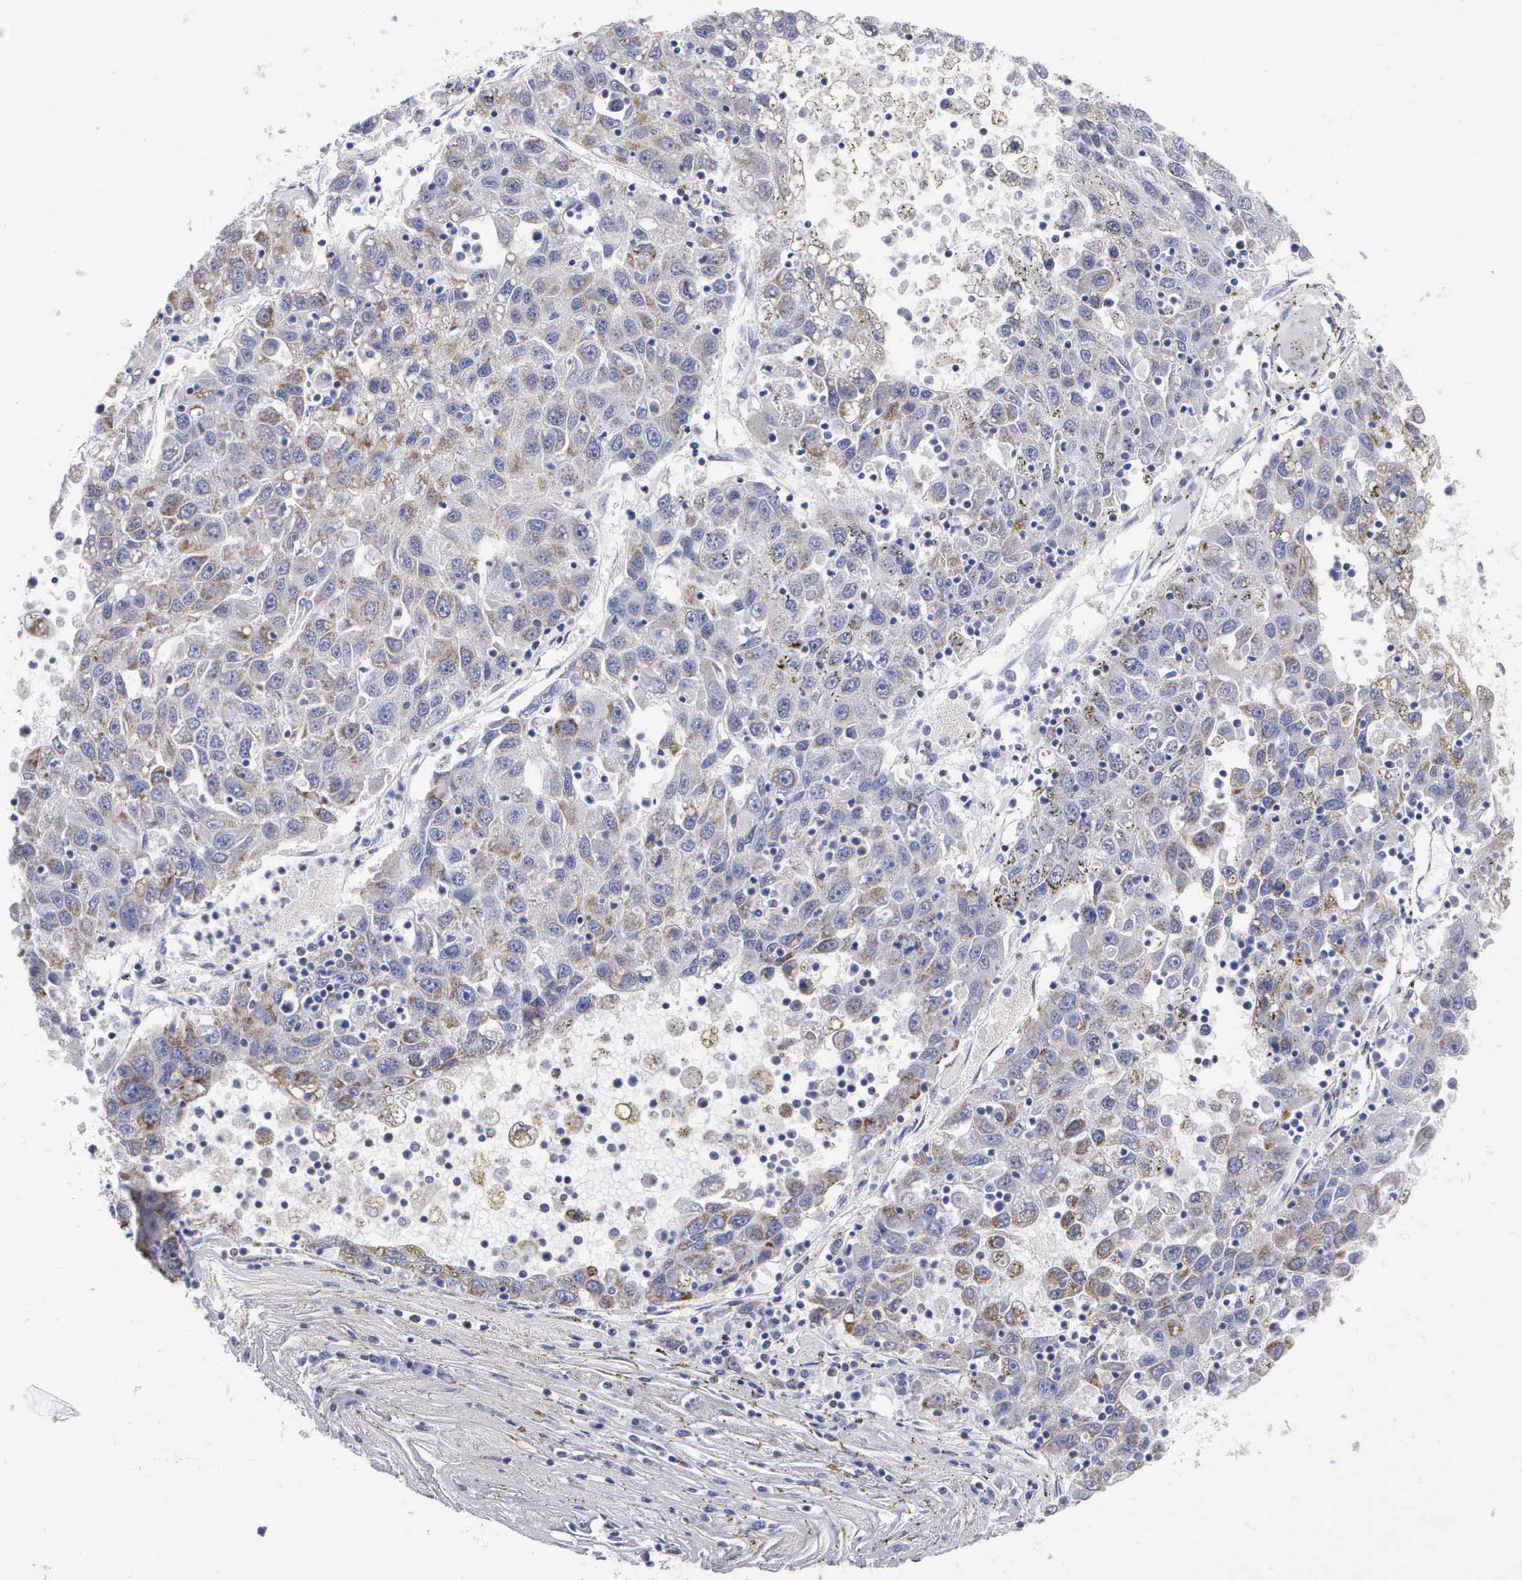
{"staining": {"intensity": "weak", "quantity": "25%-75%", "location": "cytoplasmic/membranous"}, "tissue": "liver cancer", "cell_type": "Tumor cells", "image_type": "cancer", "snomed": [{"axis": "morphology", "description": "Carcinoma, Hepatocellular, NOS"}, {"axis": "topography", "description": "Liver"}], "caption": "The histopathology image reveals a brown stain indicating the presence of a protein in the cytoplasmic/membranous of tumor cells in liver cancer (hepatocellular carcinoma).", "gene": "APOOL", "patient": {"sex": "male", "age": 49}}